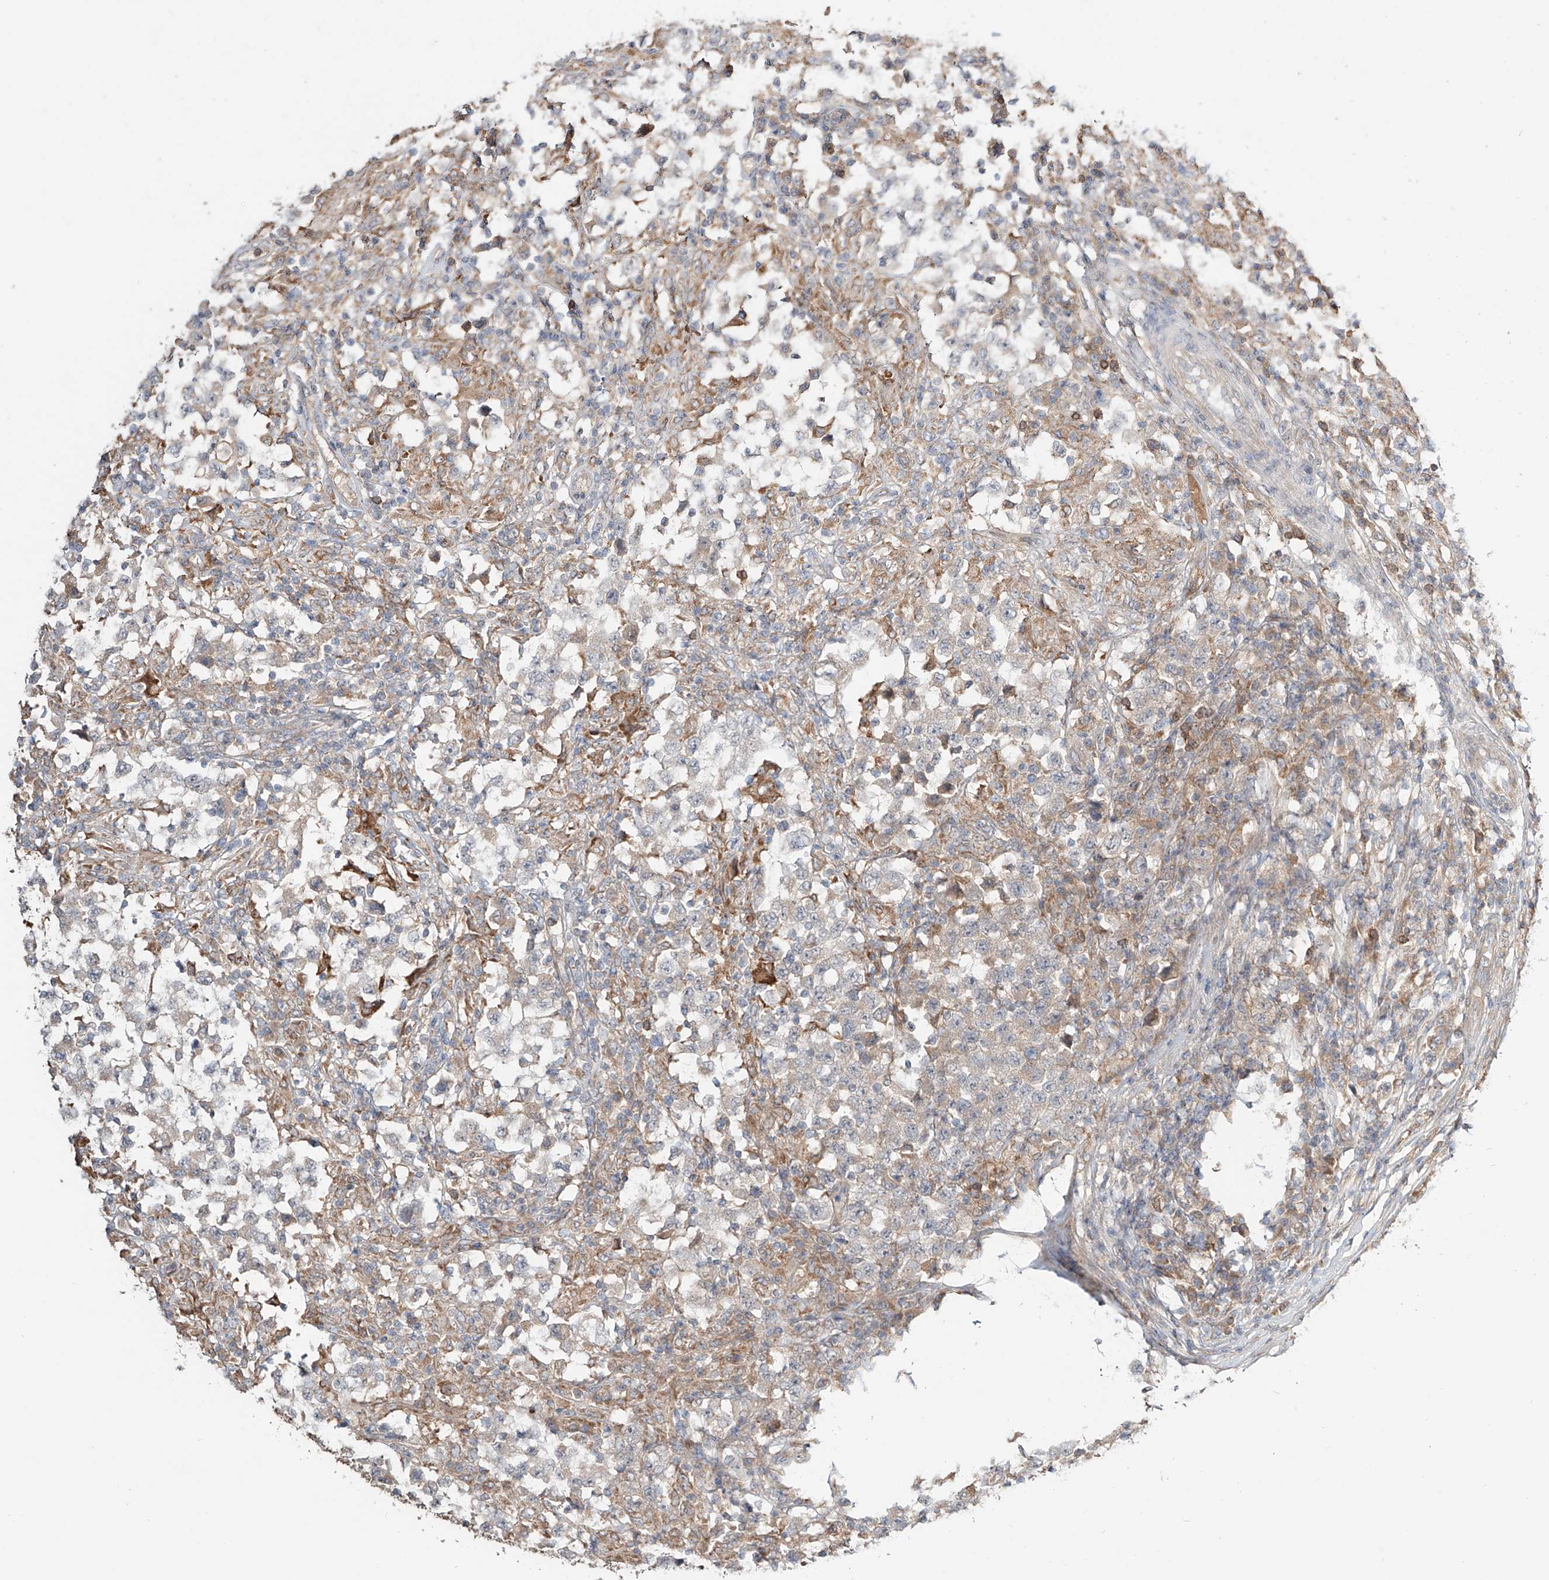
{"staining": {"intensity": "negative", "quantity": "none", "location": "none"}, "tissue": "testis cancer", "cell_type": "Tumor cells", "image_type": "cancer", "snomed": [{"axis": "morphology", "description": "Carcinoma, Embryonal, NOS"}, {"axis": "topography", "description": "Testis"}], "caption": "There is no significant positivity in tumor cells of embryonal carcinoma (testis).", "gene": "ERO1A", "patient": {"sex": "male", "age": 21}}